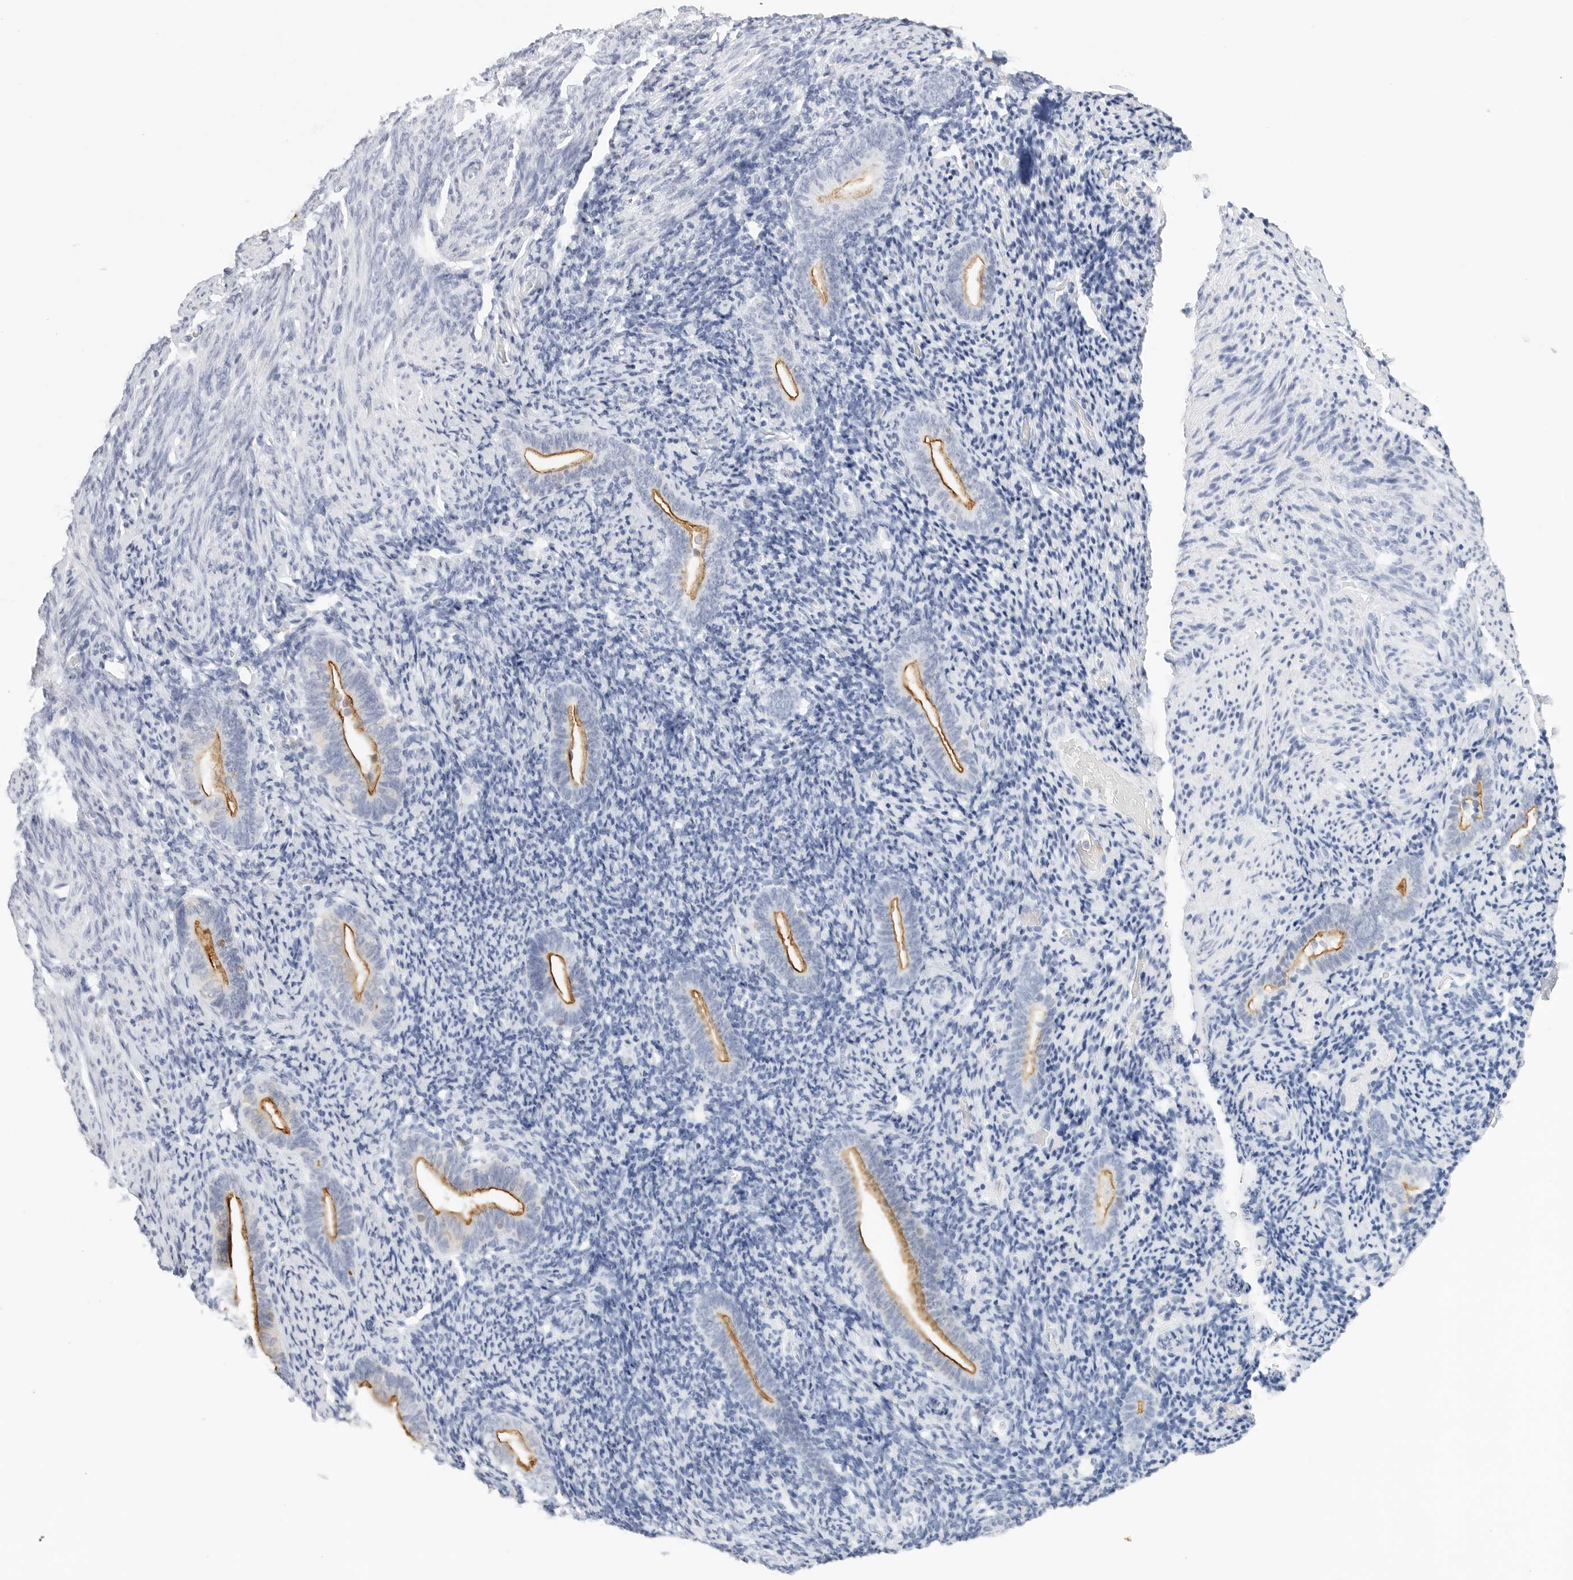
{"staining": {"intensity": "negative", "quantity": "none", "location": "none"}, "tissue": "endometrium", "cell_type": "Cells in endometrial stroma", "image_type": "normal", "snomed": [{"axis": "morphology", "description": "Normal tissue, NOS"}, {"axis": "topography", "description": "Endometrium"}], "caption": "Immunohistochemical staining of normal endometrium exhibits no significant expression in cells in endometrial stroma.", "gene": "SLC9A3R1", "patient": {"sex": "female", "age": 51}}